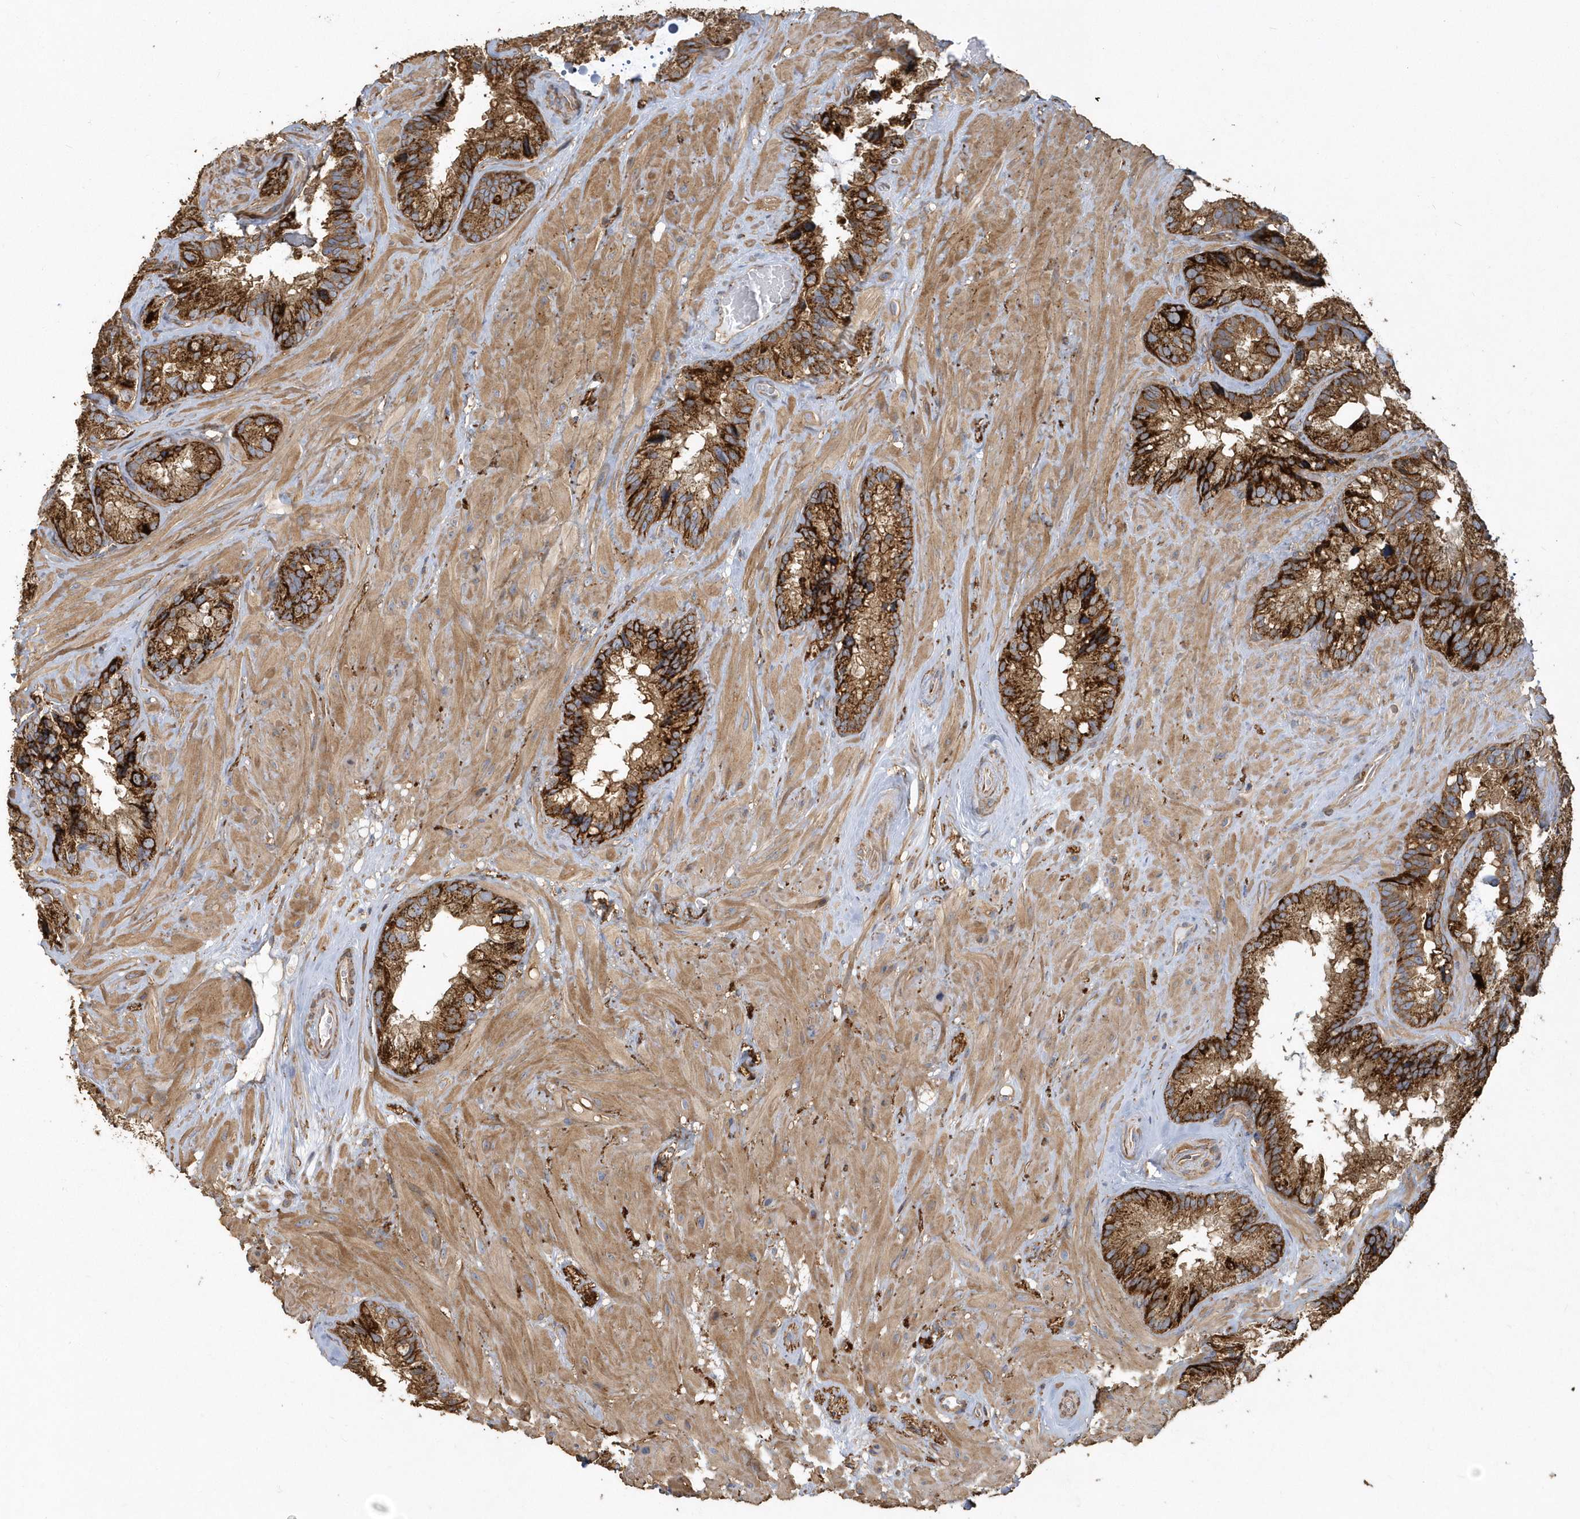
{"staining": {"intensity": "strong", "quantity": ">75%", "location": "cytoplasmic/membranous"}, "tissue": "seminal vesicle", "cell_type": "Glandular cells", "image_type": "normal", "snomed": [{"axis": "morphology", "description": "Normal tissue, NOS"}, {"axis": "topography", "description": "Prostate"}, {"axis": "topography", "description": "Seminal veicle"}], "caption": "Immunohistochemistry image of benign seminal vesicle stained for a protein (brown), which exhibits high levels of strong cytoplasmic/membranous expression in approximately >75% of glandular cells.", "gene": "TRAIP", "patient": {"sex": "male", "age": 68}}